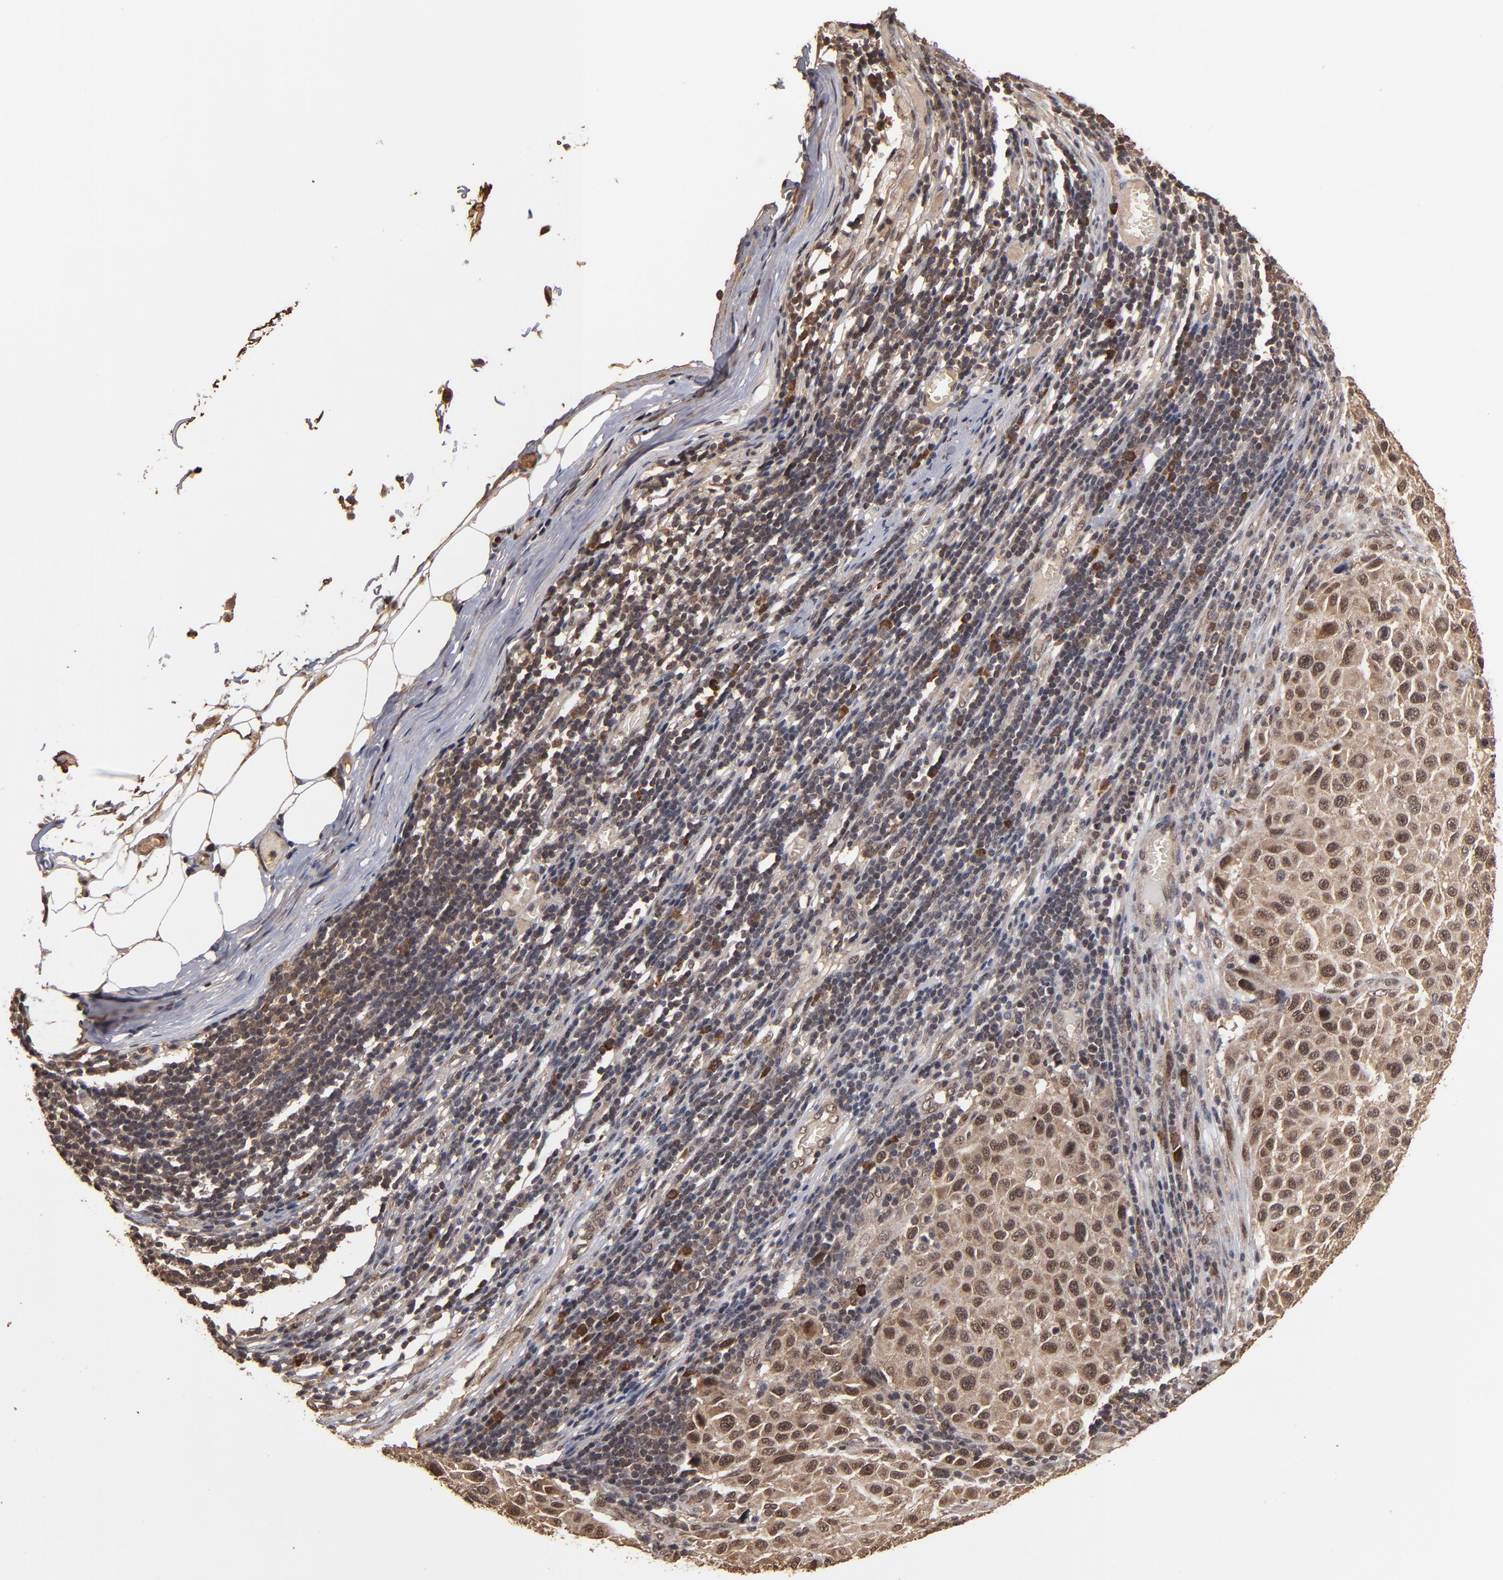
{"staining": {"intensity": "moderate", "quantity": "25%-75%", "location": "cytoplasmic/membranous,nuclear"}, "tissue": "melanoma", "cell_type": "Tumor cells", "image_type": "cancer", "snomed": [{"axis": "morphology", "description": "Malignant melanoma, Metastatic site"}, {"axis": "topography", "description": "Lymph node"}], "caption": "This histopathology image shows immunohistochemistry (IHC) staining of human malignant melanoma (metastatic site), with medium moderate cytoplasmic/membranous and nuclear positivity in approximately 25%-75% of tumor cells.", "gene": "NXF2B", "patient": {"sex": "male", "age": 61}}